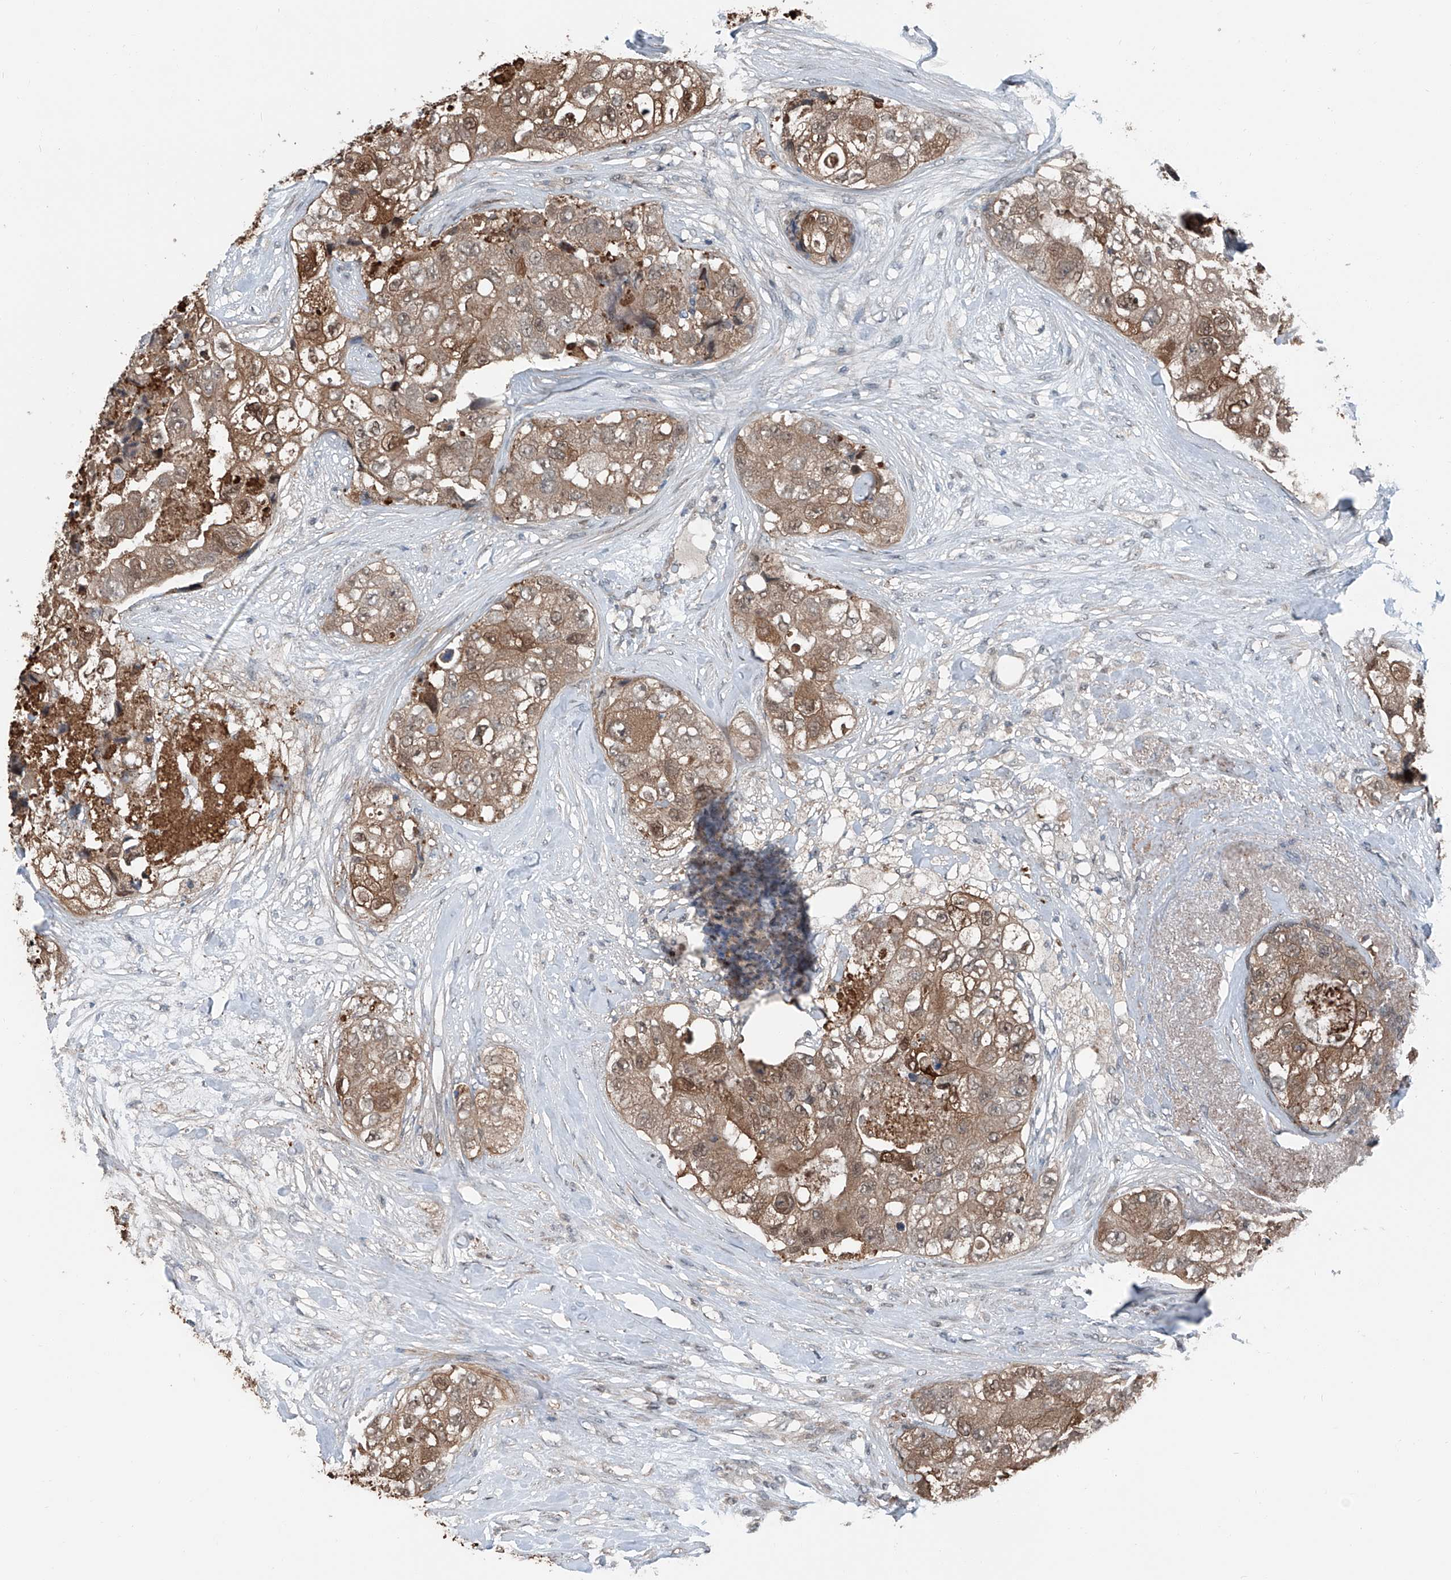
{"staining": {"intensity": "moderate", "quantity": ">75%", "location": "cytoplasmic/membranous,nuclear"}, "tissue": "breast cancer", "cell_type": "Tumor cells", "image_type": "cancer", "snomed": [{"axis": "morphology", "description": "Duct carcinoma"}, {"axis": "topography", "description": "Breast"}], "caption": "An image showing moderate cytoplasmic/membranous and nuclear expression in approximately >75% of tumor cells in breast infiltrating ductal carcinoma, as visualized by brown immunohistochemical staining.", "gene": "HSPA6", "patient": {"sex": "female", "age": 62}}